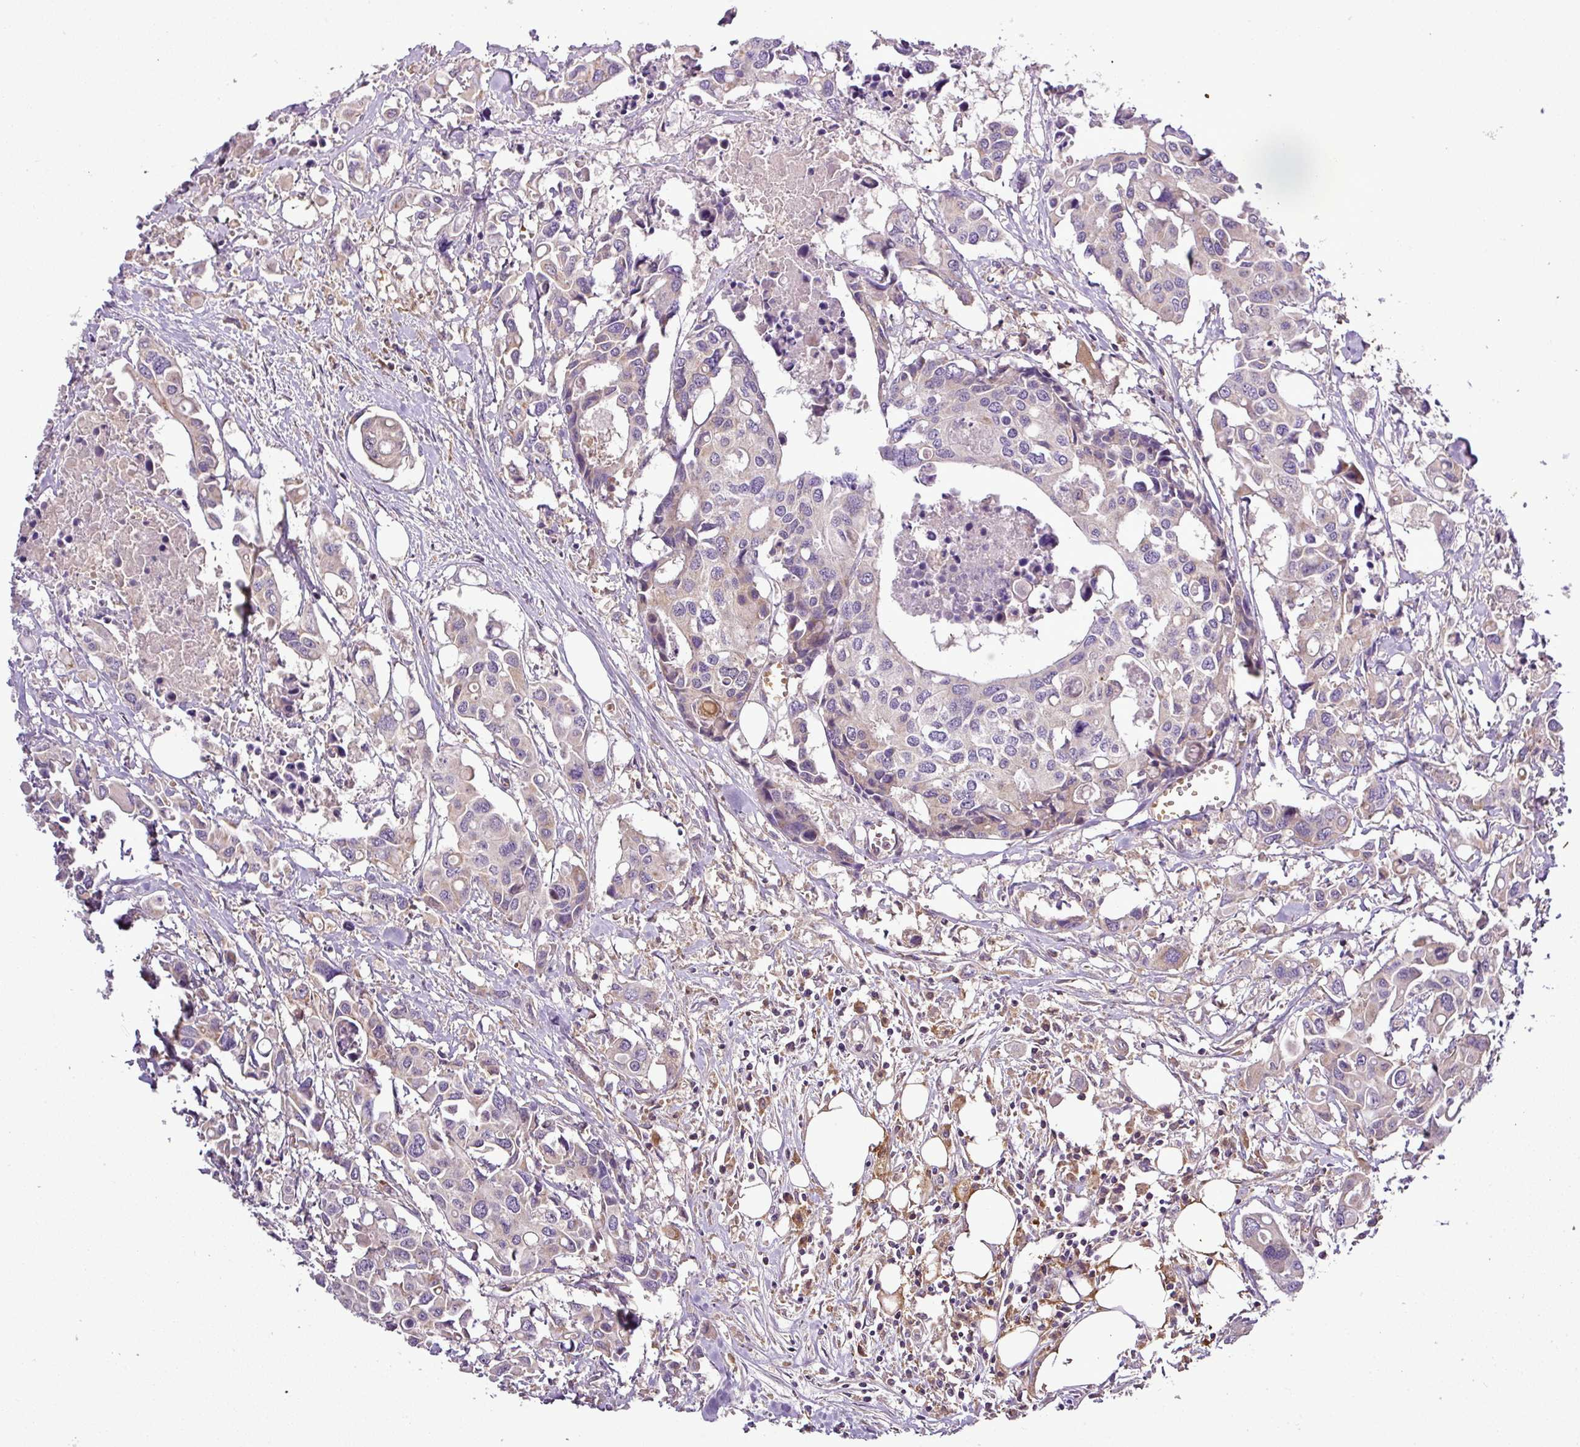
{"staining": {"intensity": "weak", "quantity": "<25%", "location": "cytoplasmic/membranous"}, "tissue": "colorectal cancer", "cell_type": "Tumor cells", "image_type": "cancer", "snomed": [{"axis": "morphology", "description": "Adenocarcinoma, NOS"}, {"axis": "topography", "description": "Colon"}], "caption": "High magnification brightfield microscopy of colorectal adenocarcinoma stained with DAB (3,3'-diaminobenzidine) (brown) and counterstained with hematoxylin (blue): tumor cells show no significant positivity.", "gene": "ZNF513", "patient": {"sex": "male", "age": 77}}